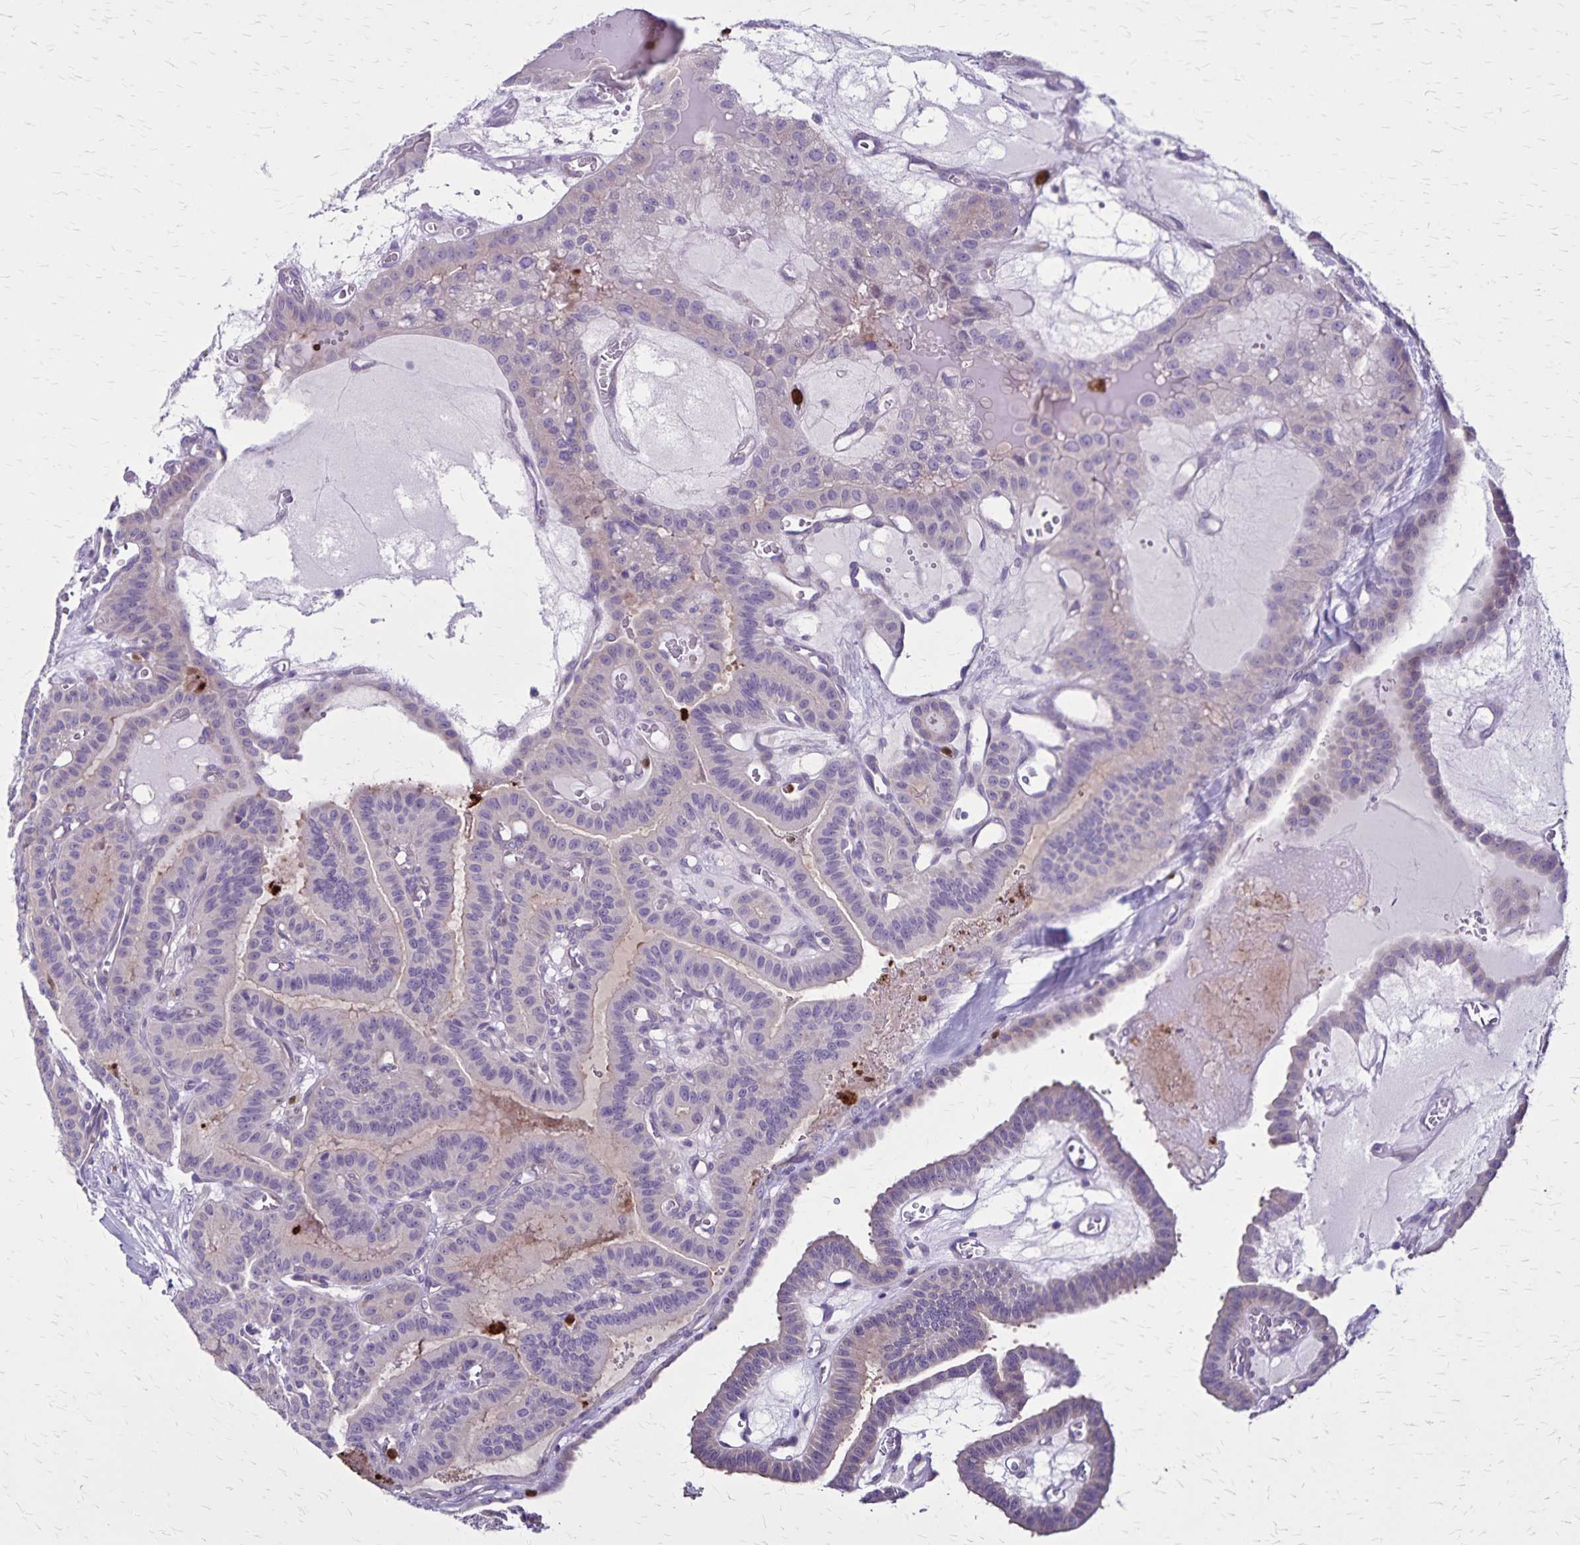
{"staining": {"intensity": "negative", "quantity": "none", "location": "none"}, "tissue": "thyroid cancer", "cell_type": "Tumor cells", "image_type": "cancer", "snomed": [{"axis": "morphology", "description": "Papillary adenocarcinoma, NOS"}, {"axis": "topography", "description": "Thyroid gland"}], "caption": "A high-resolution photomicrograph shows IHC staining of thyroid cancer, which demonstrates no significant staining in tumor cells.", "gene": "ULBP3", "patient": {"sex": "male", "age": 87}}